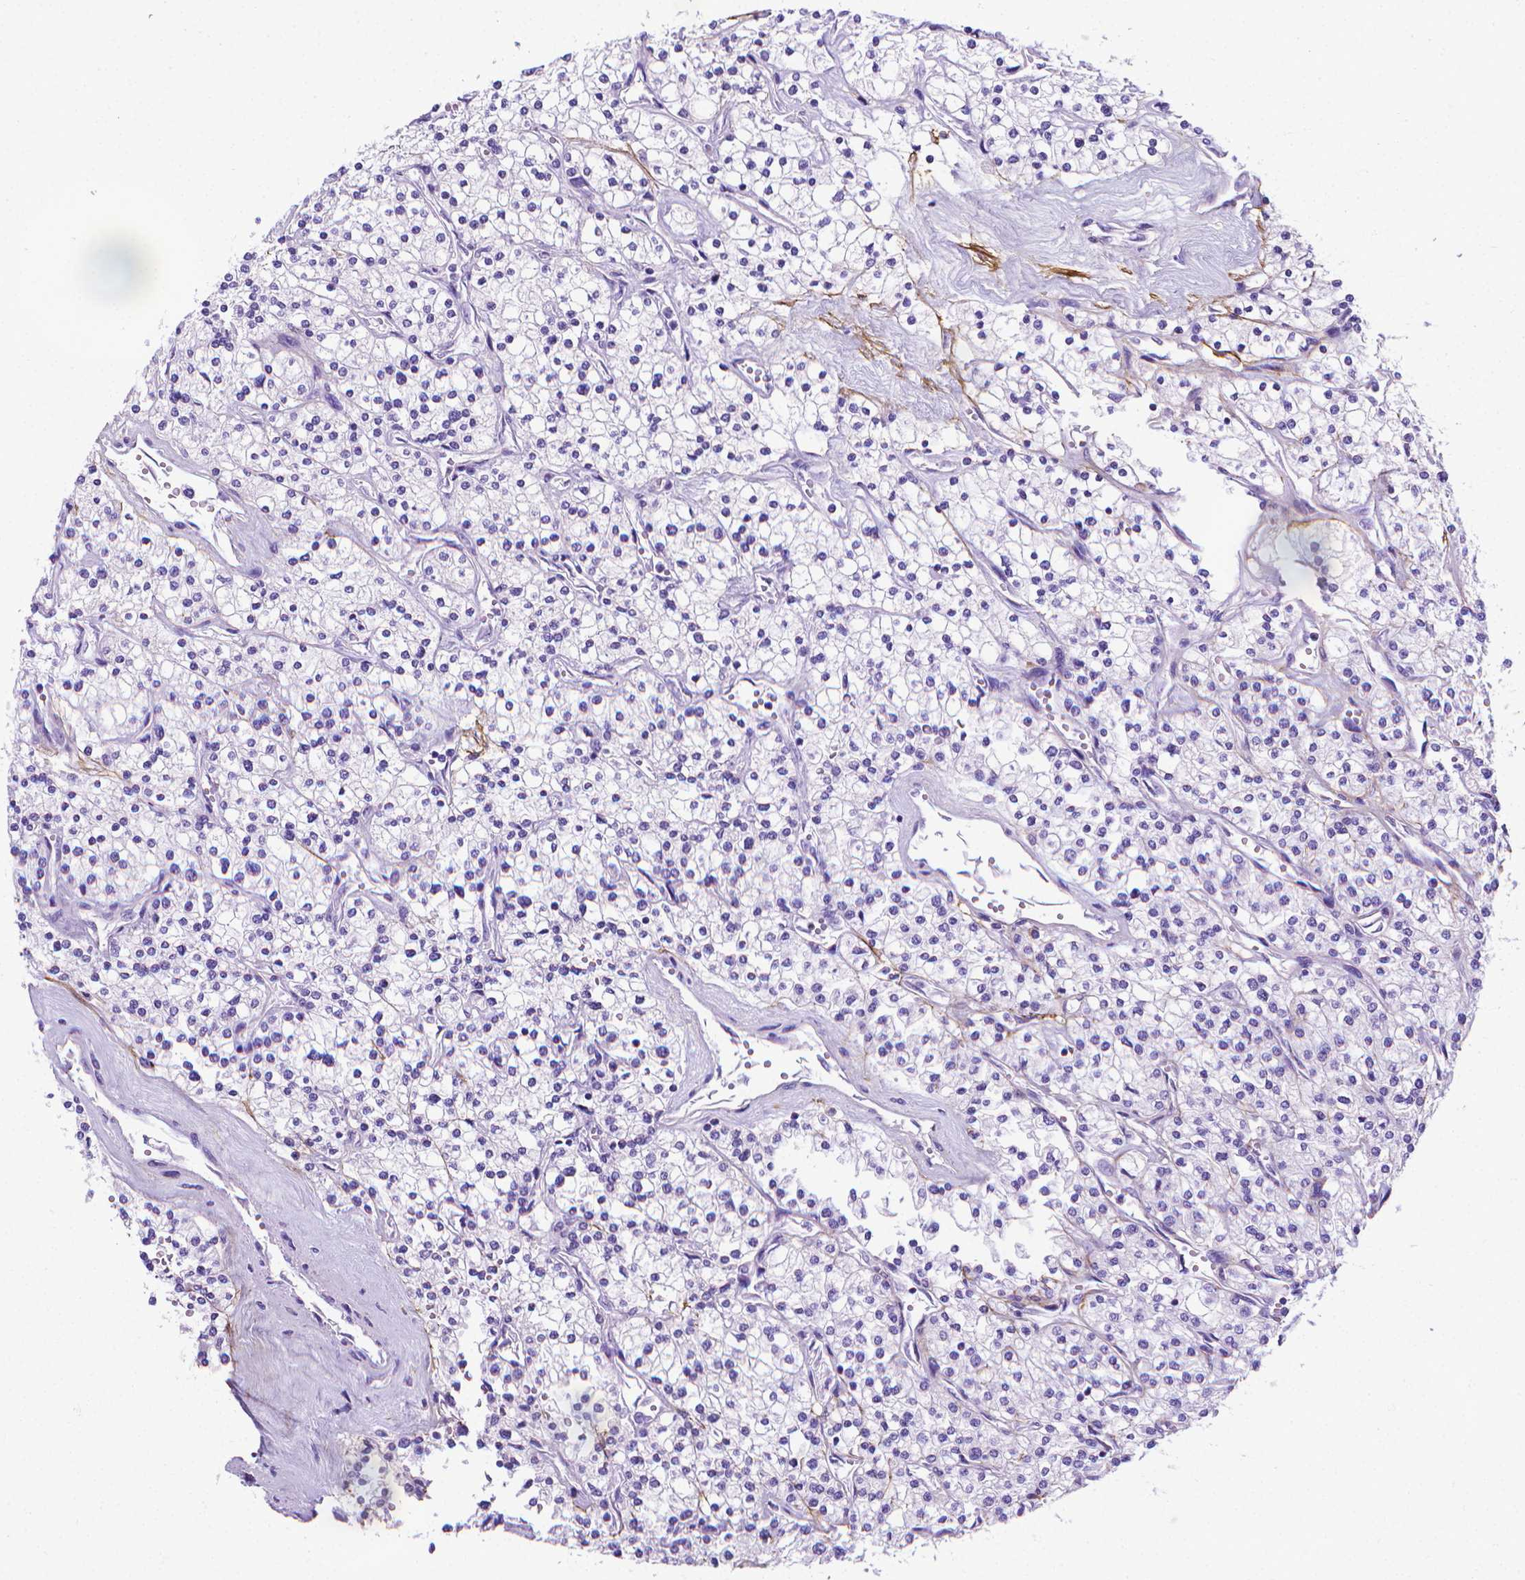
{"staining": {"intensity": "negative", "quantity": "none", "location": "none"}, "tissue": "renal cancer", "cell_type": "Tumor cells", "image_type": "cancer", "snomed": [{"axis": "morphology", "description": "Adenocarcinoma, NOS"}, {"axis": "topography", "description": "Kidney"}], "caption": "An IHC photomicrograph of renal adenocarcinoma is shown. There is no staining in tumor cells of renal adenocarcinoma.", "gene": "MFAP2", "patient": {"sex": "male", "age": 80}}